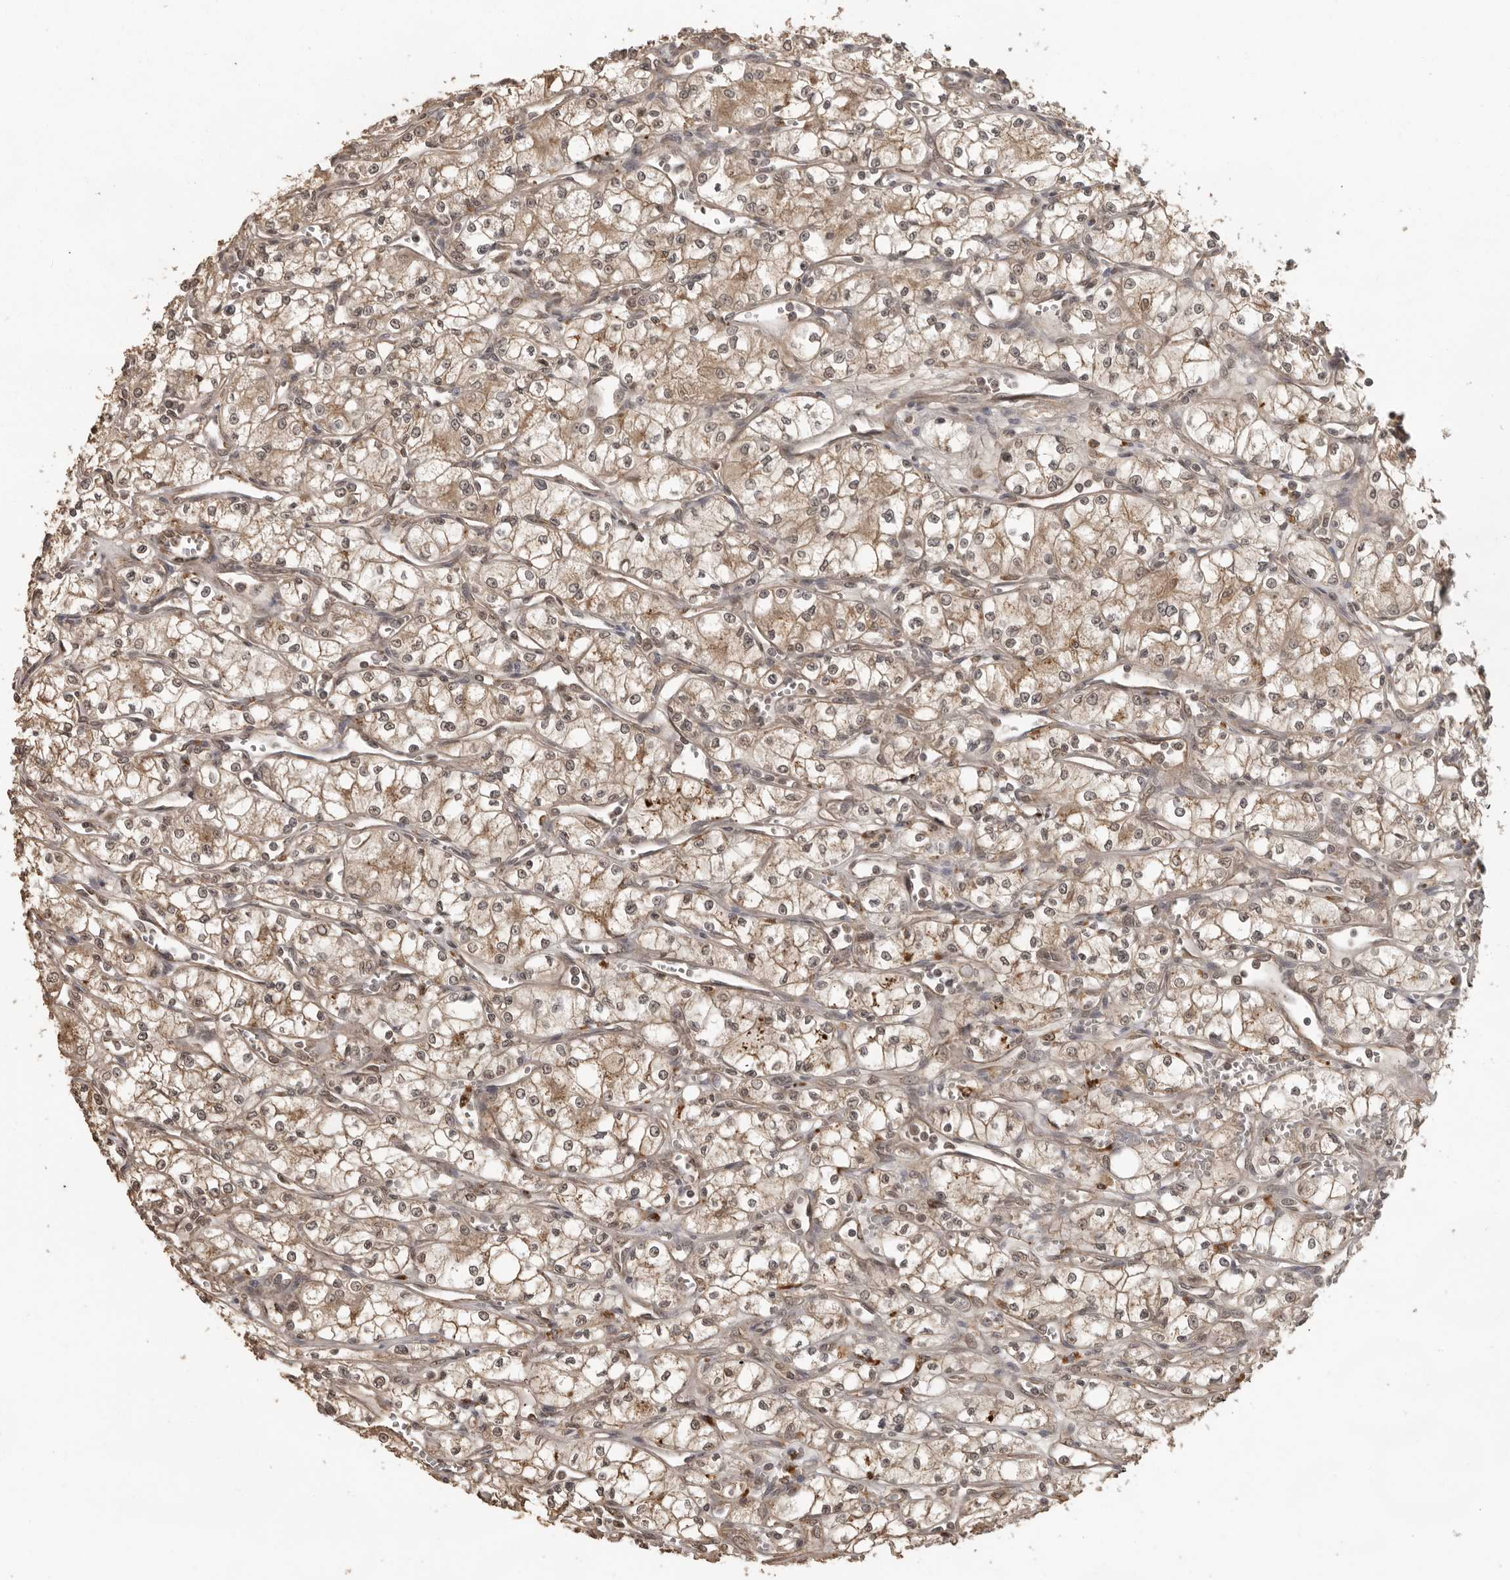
{"staining": {"intensity": "weak", "quantity": ">75%", "location": "cytoplasmic/membranous"}, "tissue": "renal cancer", "cell_type": "Tumor cells", "image_type": "cancer", "snomed": [{"axis": "morphology", "description": "Adenocarcinoma, NOS"}, {"axis": "topography", "description": "Kidney"}], "caption": "Brown immunohistochemical staining in renal cancer demonstrates weak cytoplasmic/membranous expression in approximately >75% of tumor cells.", "gene": "CTF1", "patient": {"sex": "male", "age": 59}}